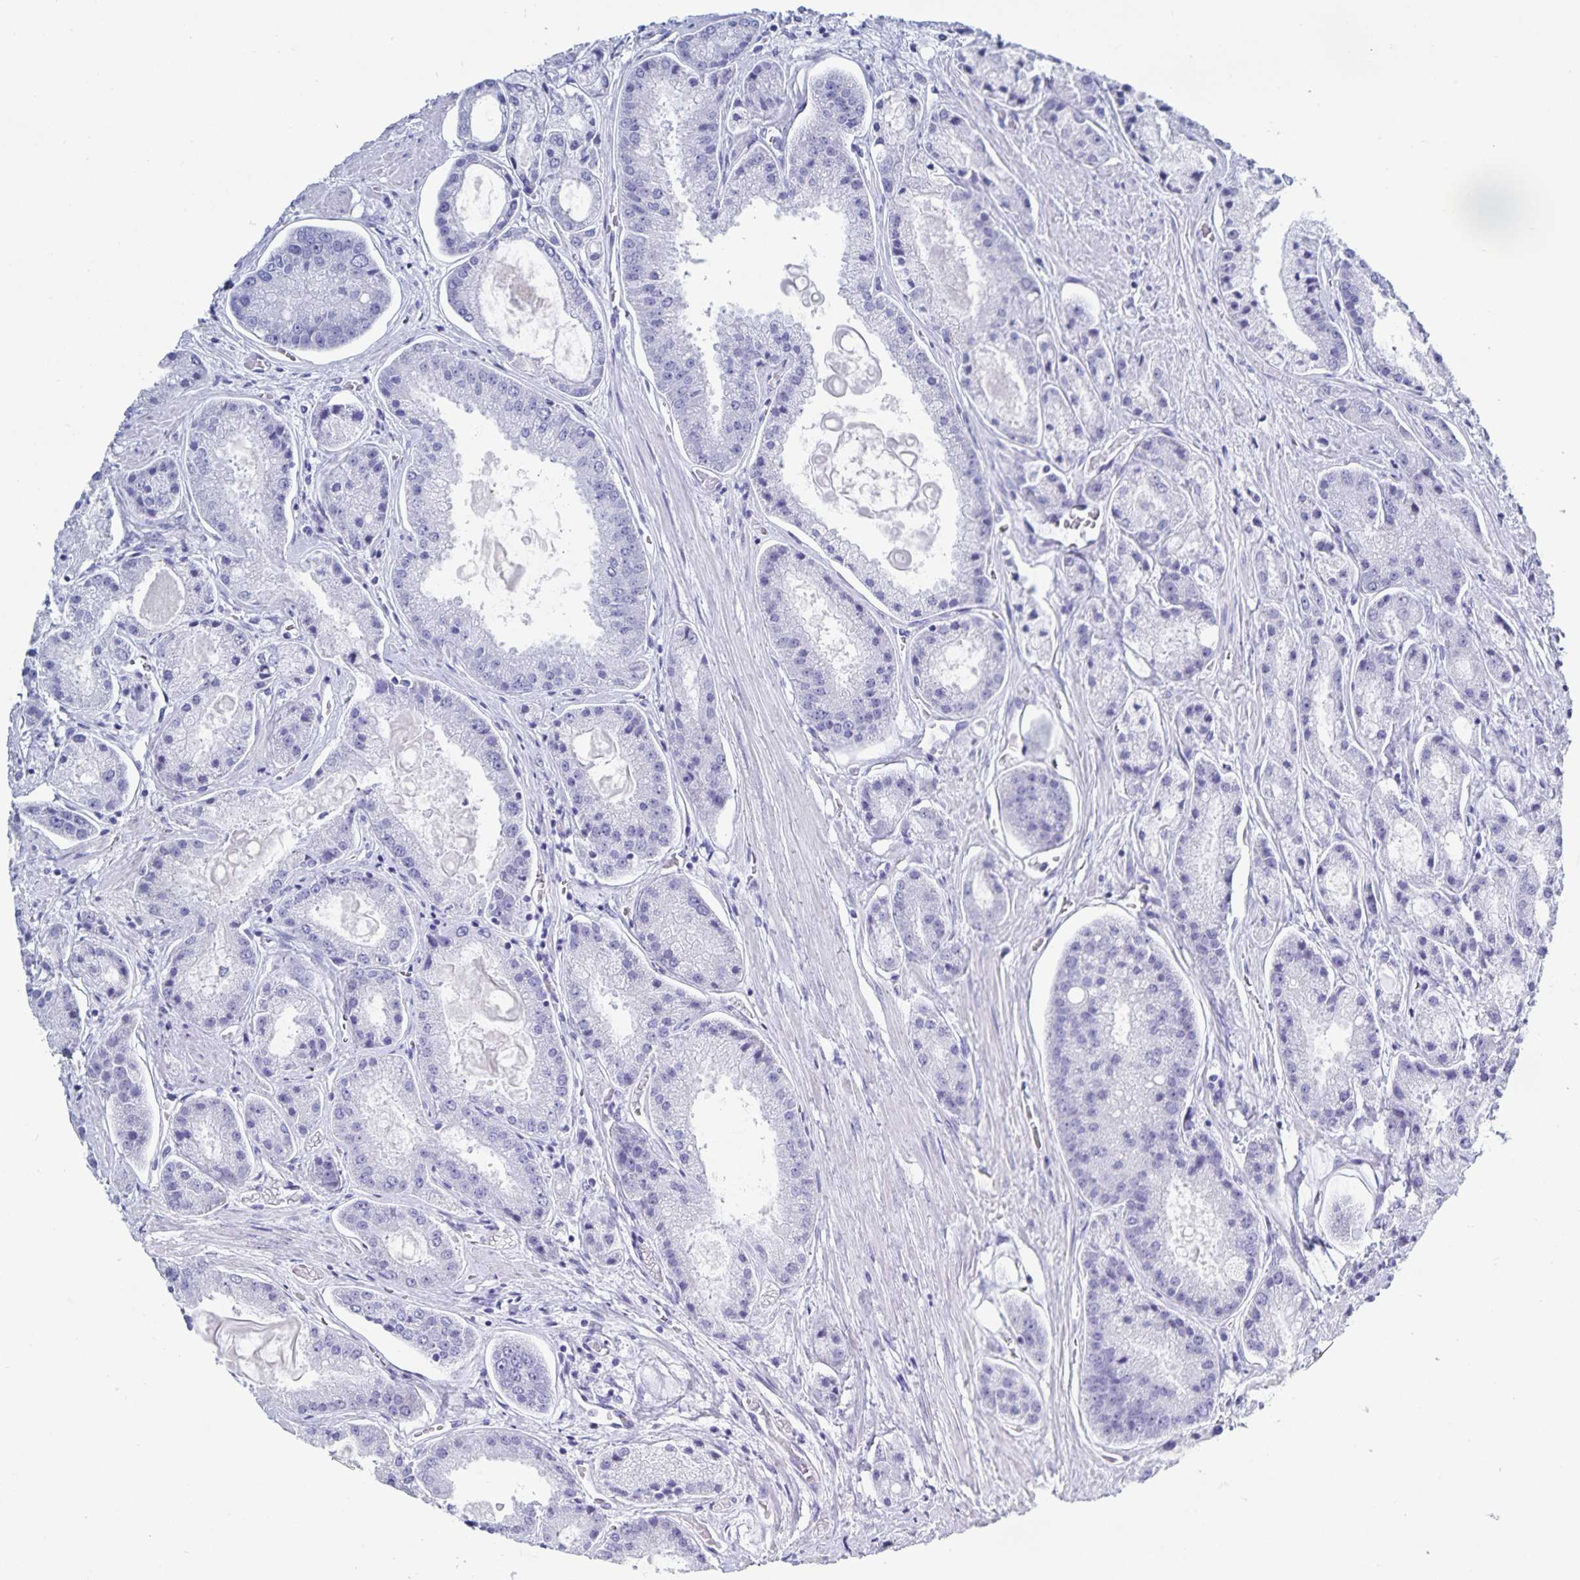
{"staining": {"intensity": "negative", "quantity": "none", "location": "none"}, "tissue": "prostate cancer", "cell_type": "Tumor cells", "image_type": "cancer", "snomed": [{"axis": "morphology", "description": "Adenocarcinoma, High grade"}, {"axis": "topography", "description": "Prostate"}], "caption": "This photomicrograph is of adenocarcinoma (high-grade) (prostate) stained with IHC to label a protein in brown with the nuclei are counter-stained blue. There is no expression in tumor cells. The staining is performed using DAB (3,3'-diaminobenzidine) brown chromogen with nuclei counter-stained in using hematoxylin.", "gene": "C19orf73", "patient": {"sex": "male", "age": 67}}